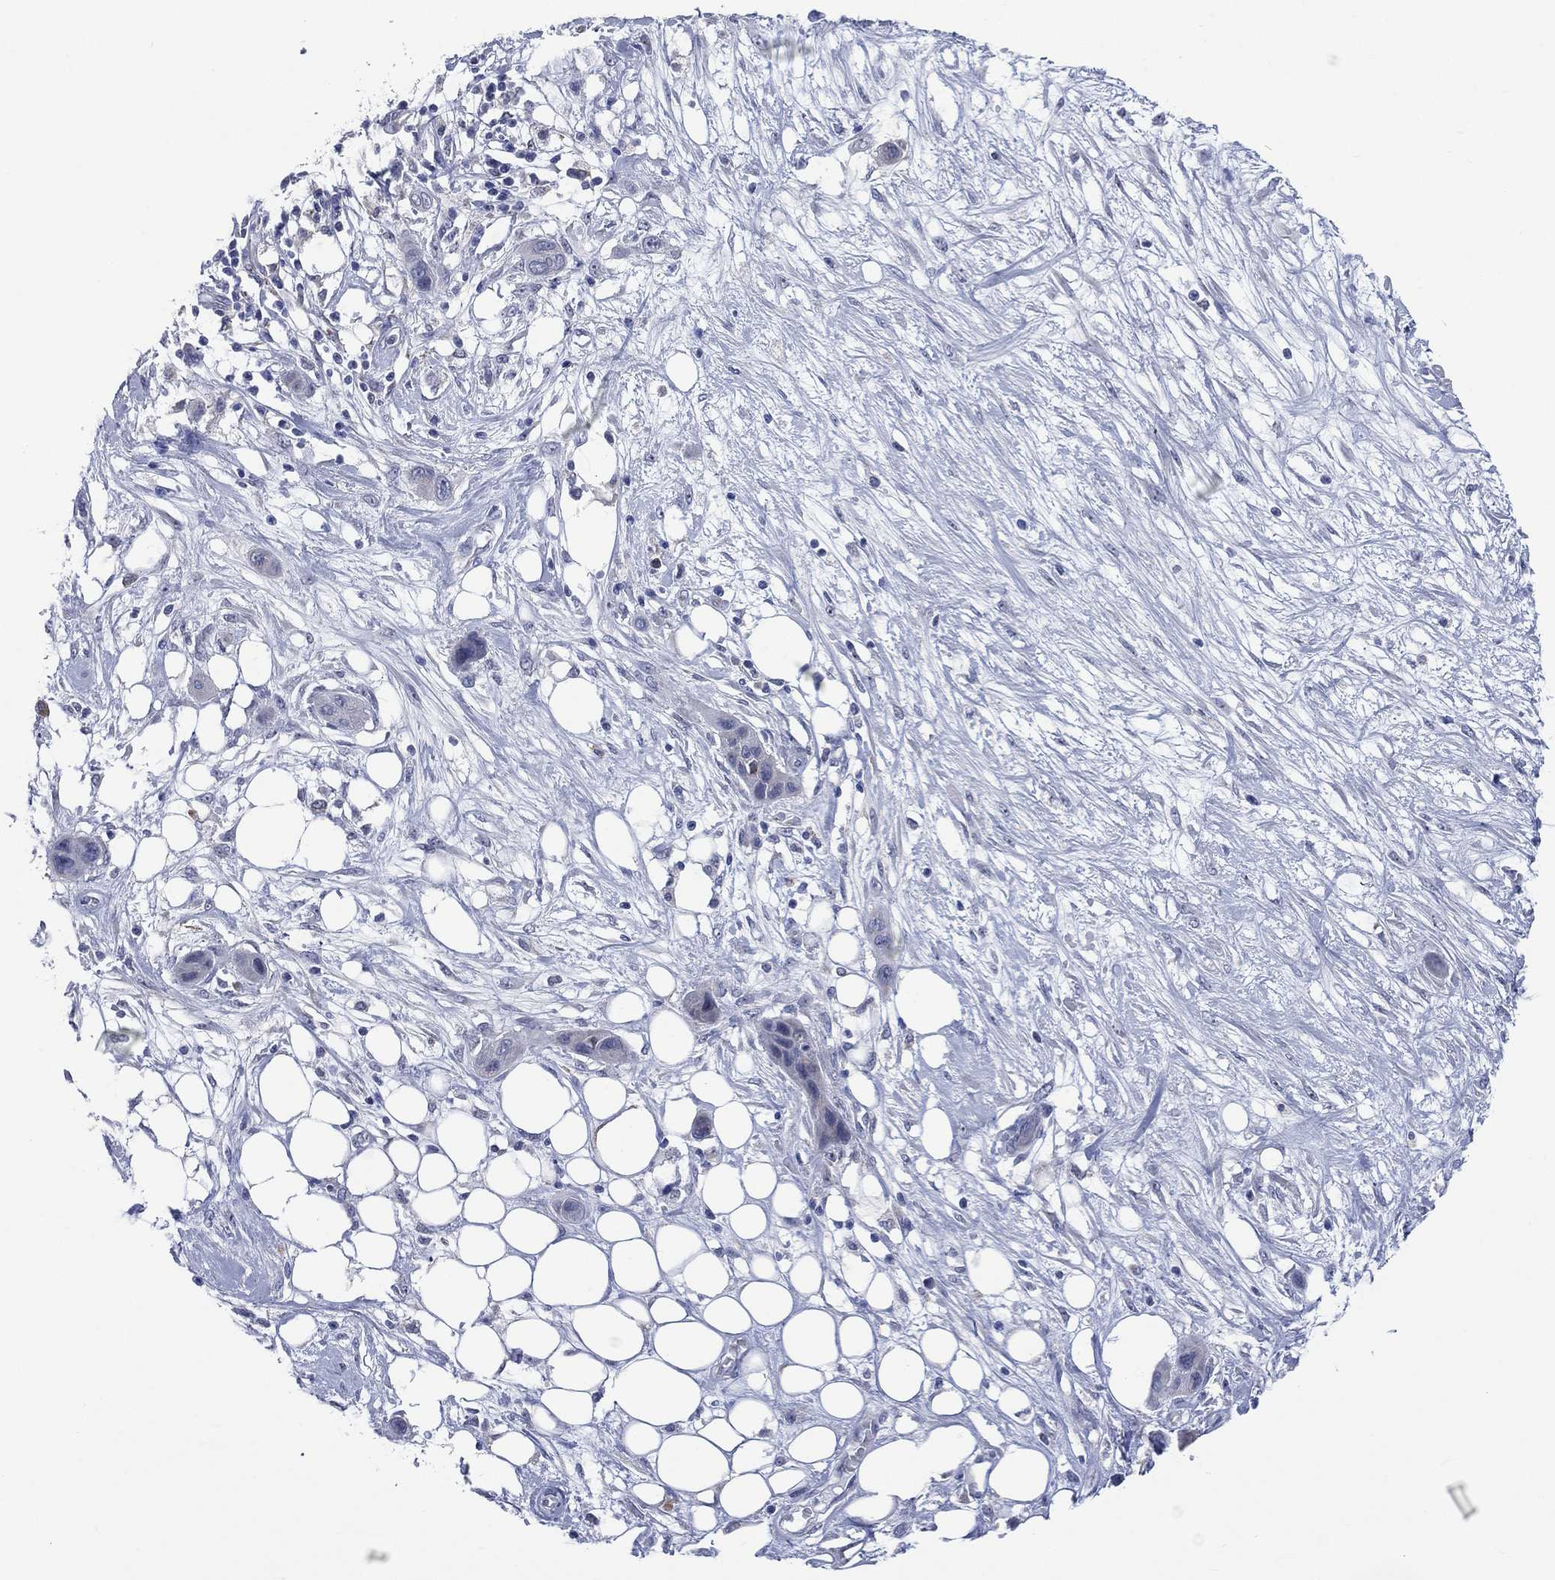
{"staining": {"intensity": "negative", "quantity": "none", "location": "none"}, "tissue": "skin cancer", "cell_type": "Tumor cells", "image_type": "cancer", "snomed": [{"axis": "morphology", "description": "Squamous cell carcinoma, NOS"}, {"axis": "topography", "description": "Skin"}], "caption": "The IHC photomicrograph has no significant positivity in tumor cells of skin squamous cell carcinoma tissue. (DAB (3,3'-diaminobenzidine) immunohistochemistry (IHC) with hematoxylin counter stain).", "gene": "AKAP3", "patient": {"sex": "male", "age": 79}}